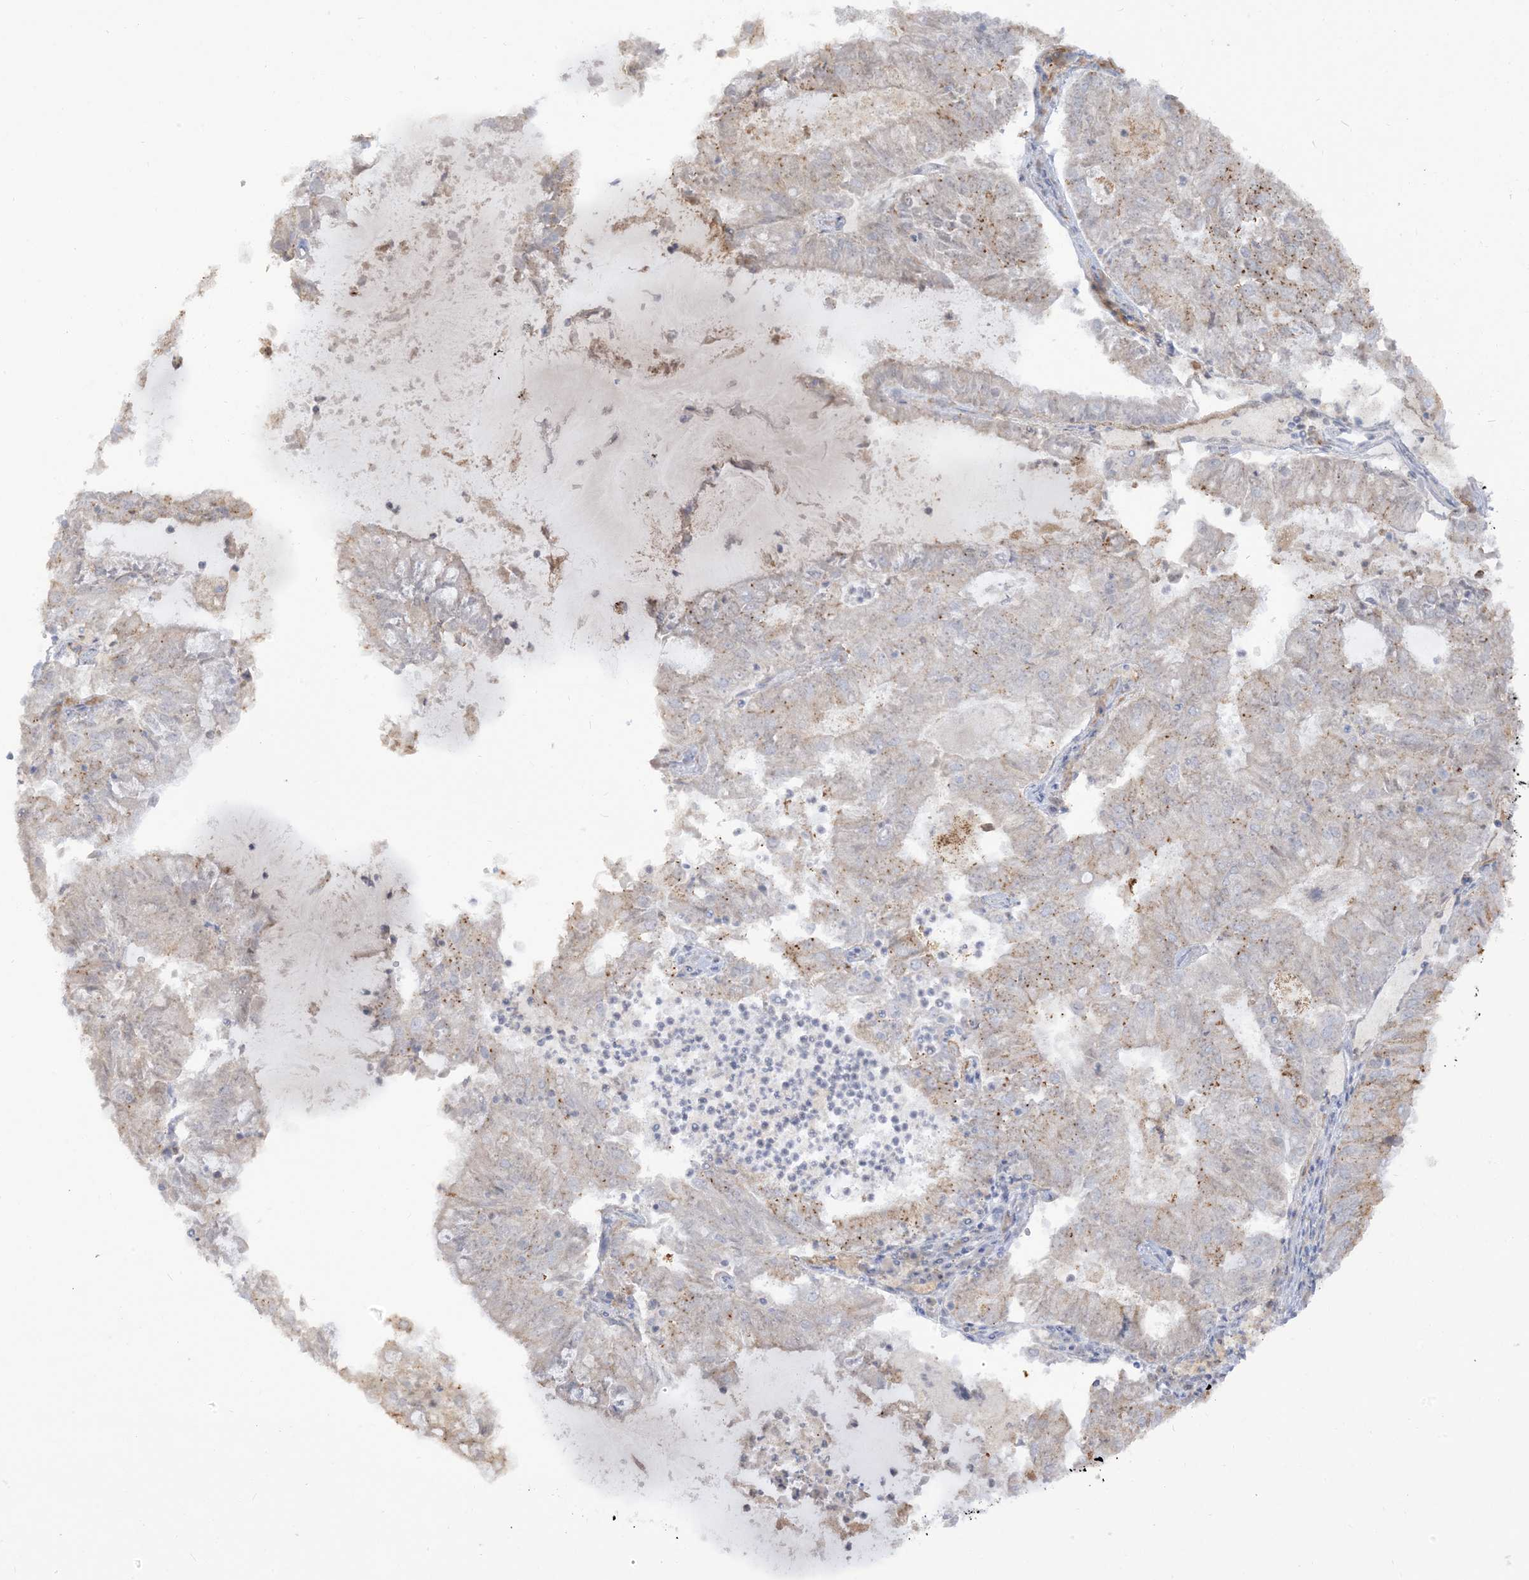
{"staining": {"intensity": "weak", "quantity": "<25%", "location": "cytoplasmic/membranous"}, "tissue": "endometrial cancer", "cell_type": "Tumor cells", "image_type": "cancer", "snomed": [{"axis": "morphology", "description": "Adenocarcinoma, NOS"}, {"axis": "topography", "description": "Endometrium"}], "caption": "Photomicrograph shows no significant protein positivity in tumor cells of adenocarcinoma (endometrial).", "gene": "LOXL3", "patient": {"sex": "female", "age": 57}}